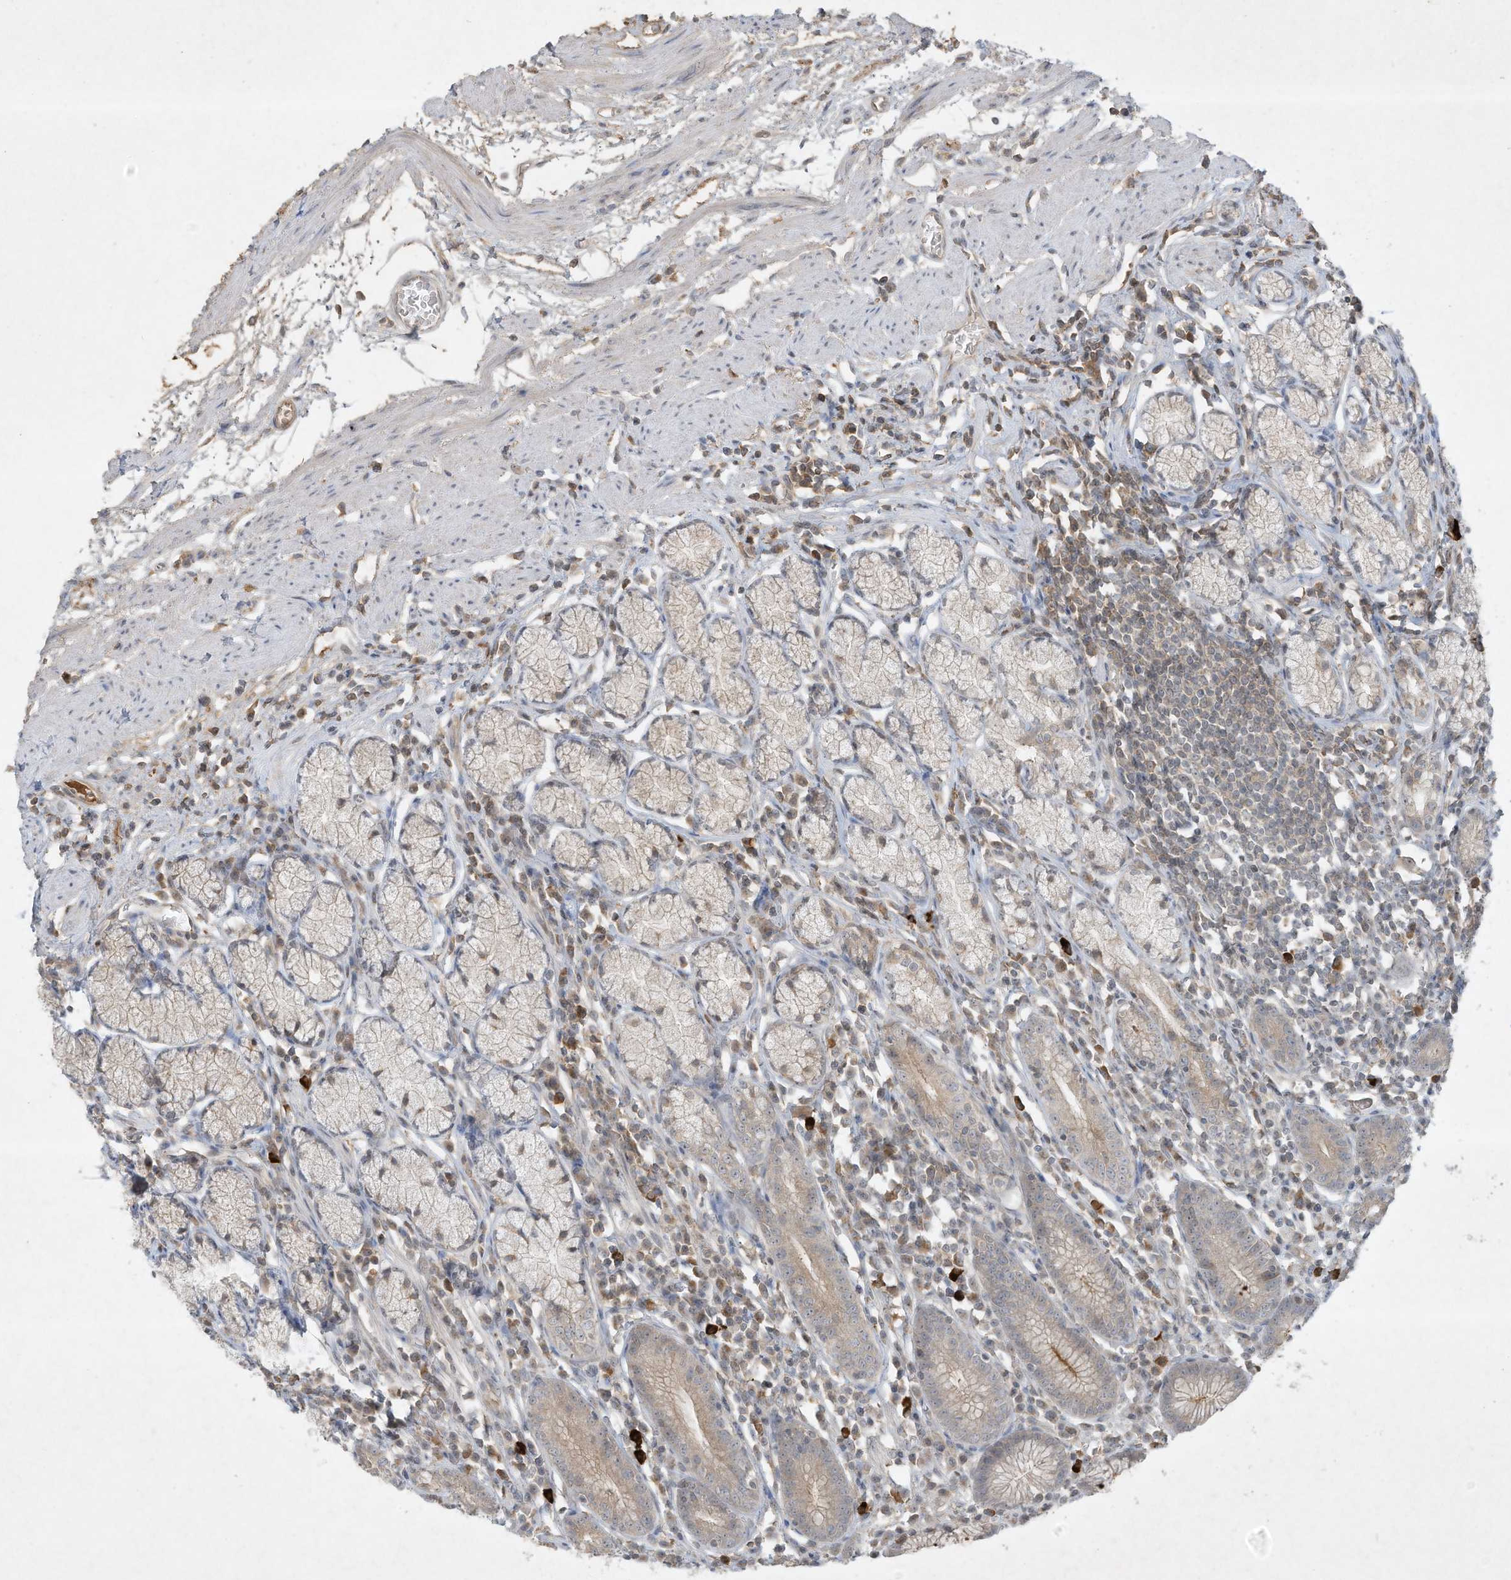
{"staining": {"intensity": "moderate", "quantity": "25%-75%", "location": "cytoplasmic/membranous"}, "tissue": "stomach", "cell_type": "Glandular cells", "image_type": "normal", "snomed": [{"axis": "morphology", "description": "Normal tissue, NOS"}, {"axis": "topography", "description": "Stomach"}], "caption": "Stomach stained for a protein (brown) shows moderate cytoplasmic/membranous positive staining in about 25%-75% of glandular cells.", "gene": "FETUB", "patient": {"sex": "male", "age": 55}}